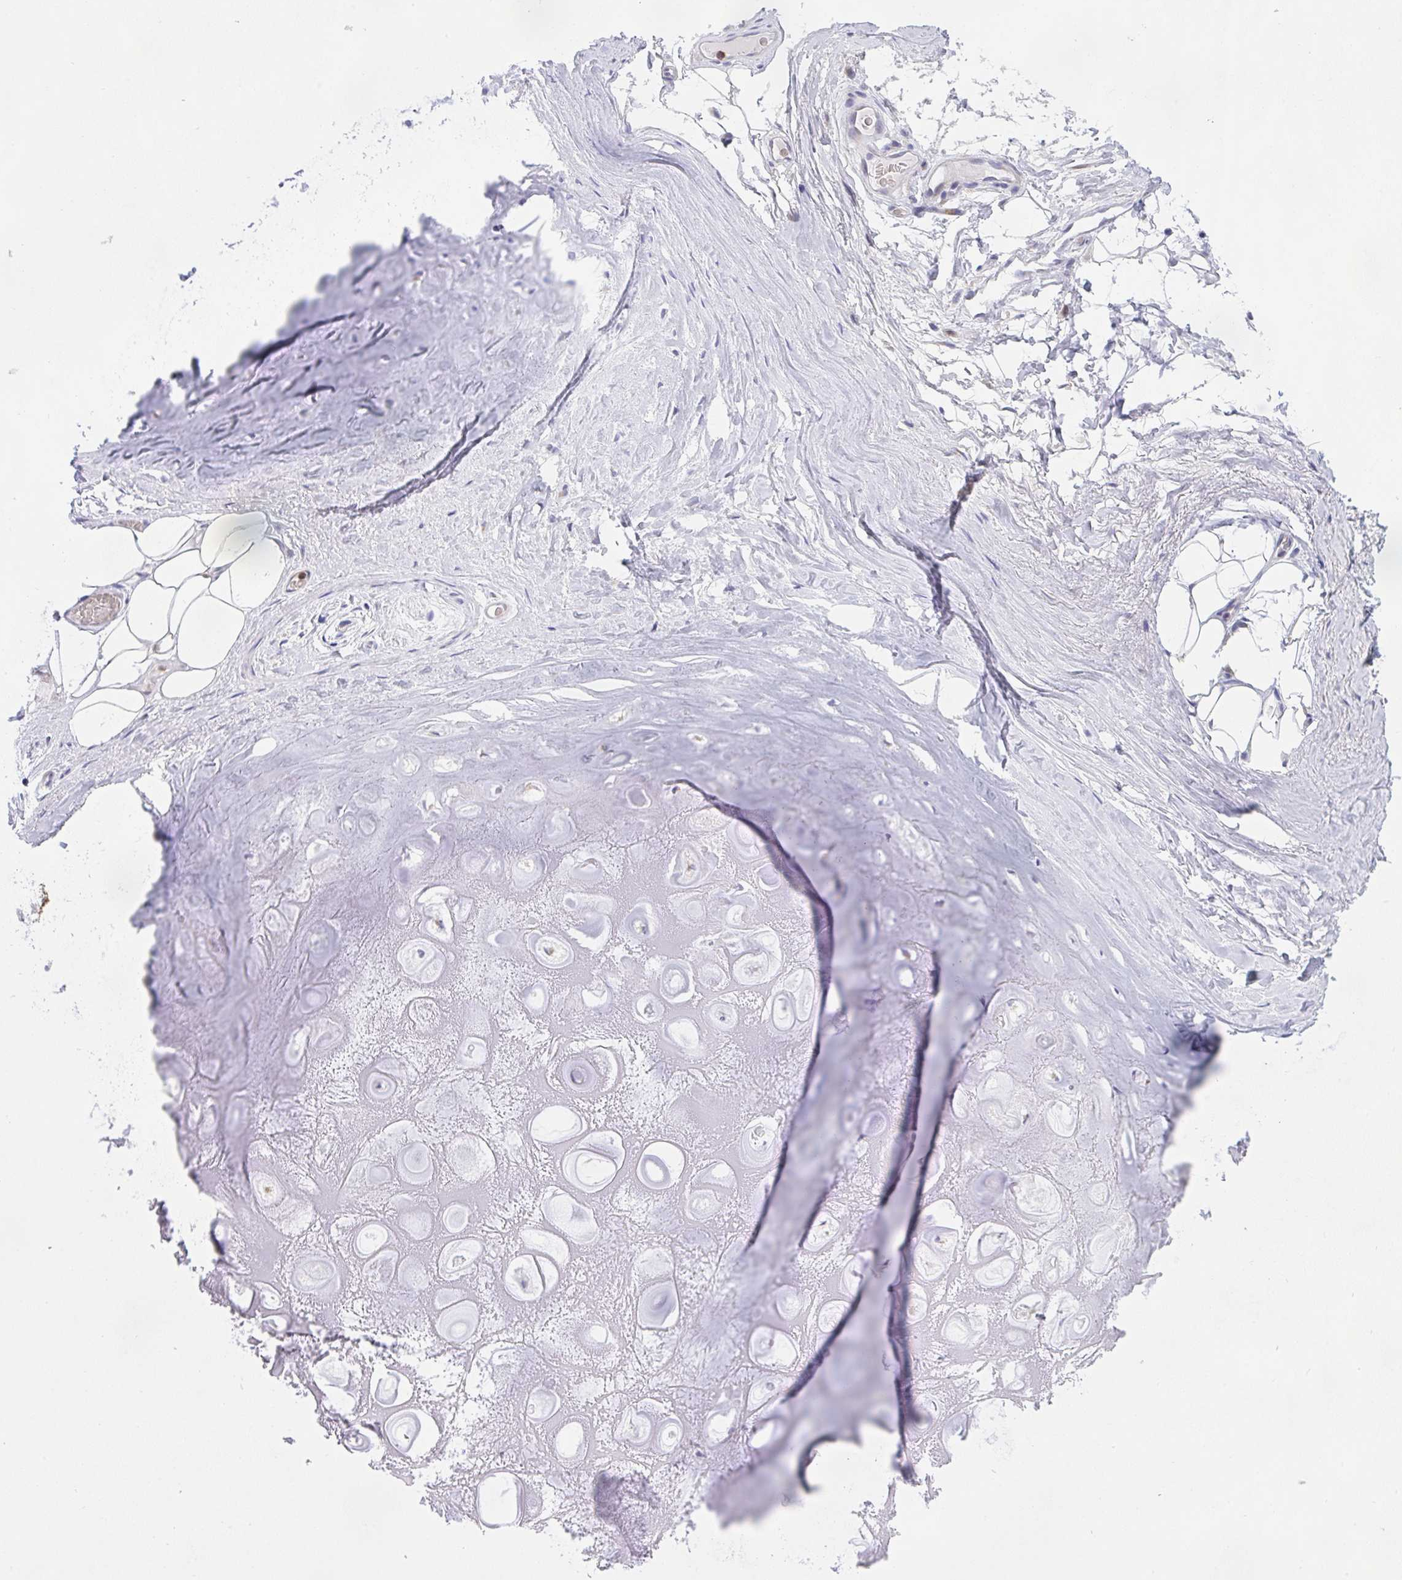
{"staining": {"intensity": "negative", "quantity": "none", "location": "none"}, "tissue": "adipose tissue", "cell_type": "Adipocytes", "image_type": "normal", "snomed": [{"axis": "morphology", "description": "Normal tissue, NOS"}, {"axis": "topography", "description": "Lymph node"}, {"axis": "topography", "description": "Cartilage tissue"}, {"axis": "topography", "description": "Nasopharynx"}], "caption": "Immunohistochemistry of benign human adipose tissue exhibits no positivity in adipocytes.", "gene": "ZNF554", "patient": {"sex": "male", "age": 63}}